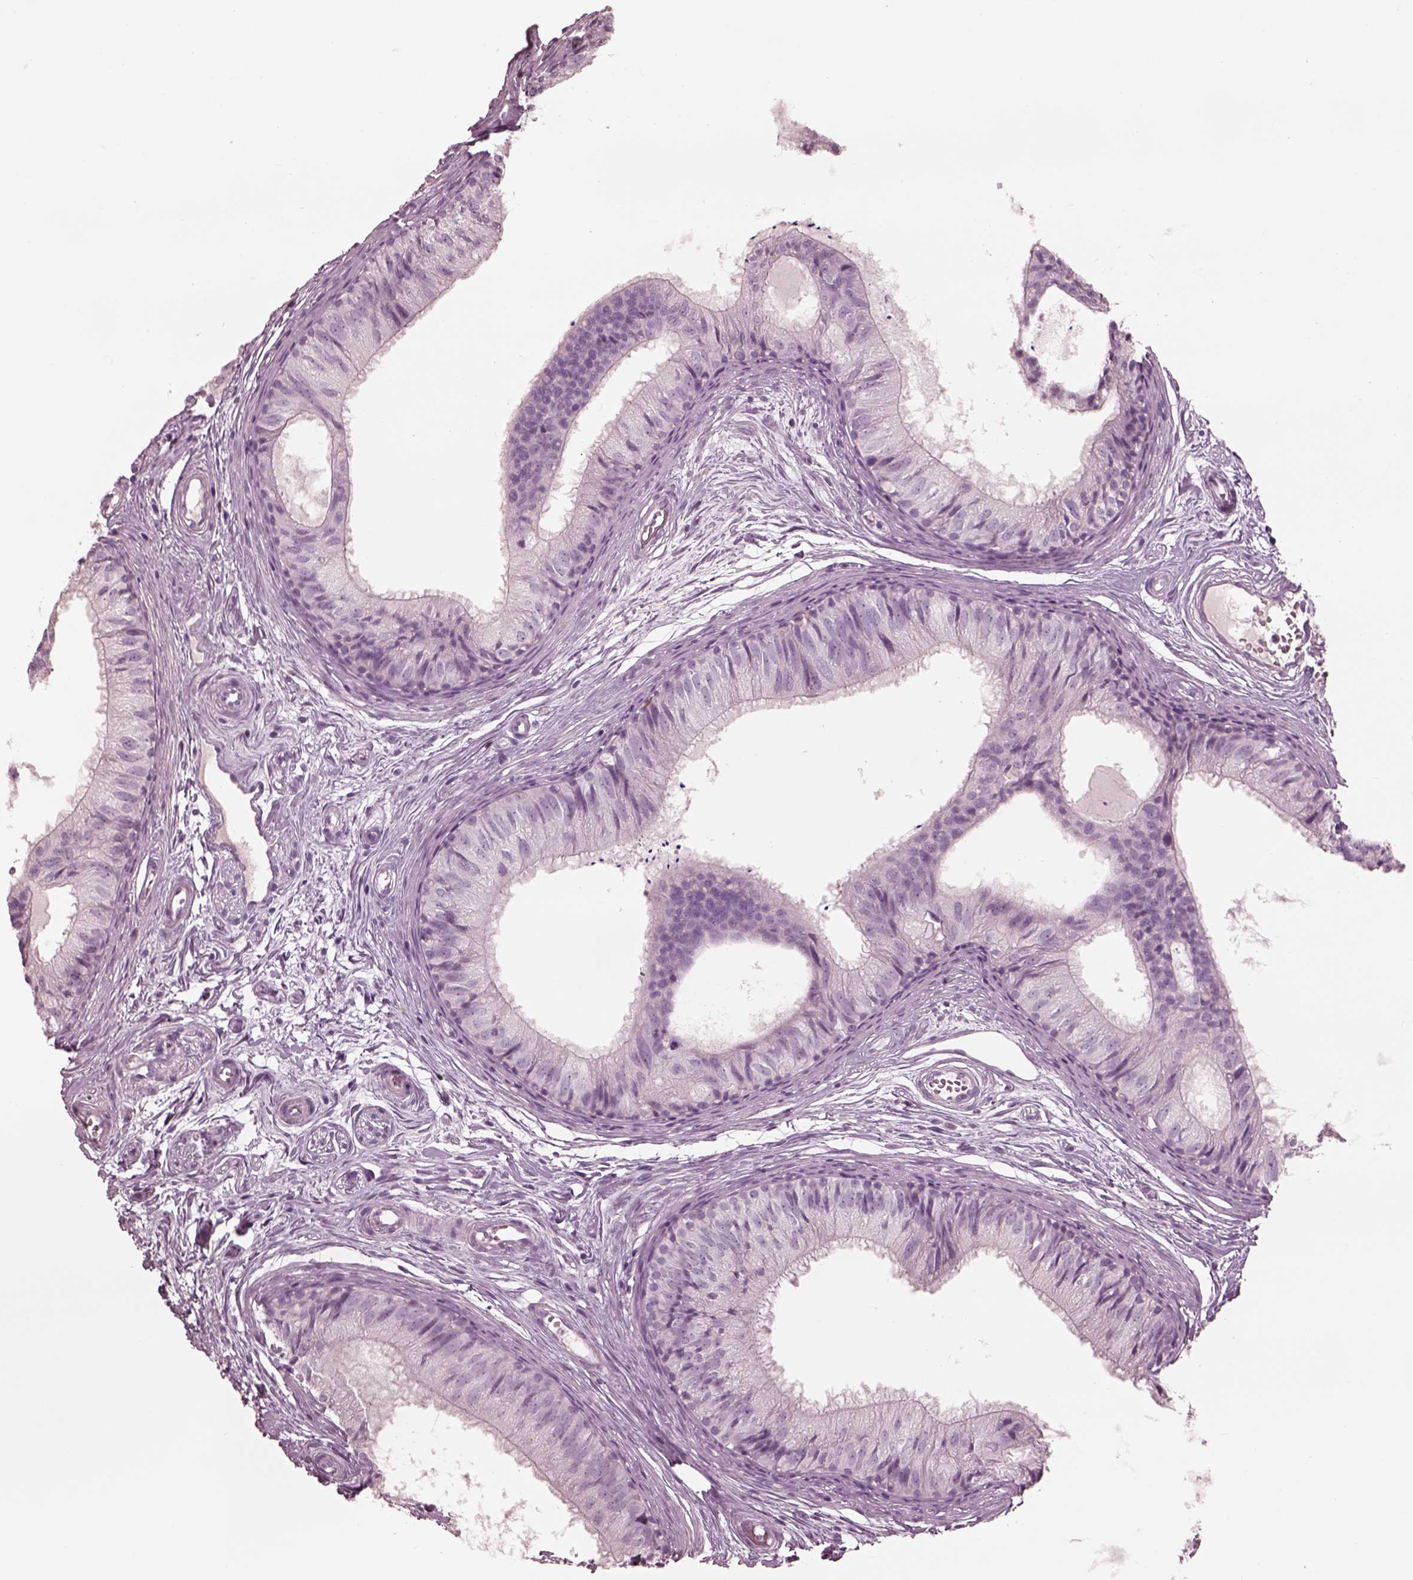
{"staining": {"intensity": "negative", "quantity": "none", "location": "none"}, "tissue": "epididymis", "cell_type": "Glandular cells", "image_type": "normal", "snomed": [{"axis": "morphology", "description": "Normal tissue, NOS"}, {"axis": "topography", "description": "Epididymis"}], "caption": "Immunohistochemical staining of benign human epididymis displays no significant expression in glandular cells.", "gene": "PDCD1", "patient": {"sex": "male", "age": 25}}